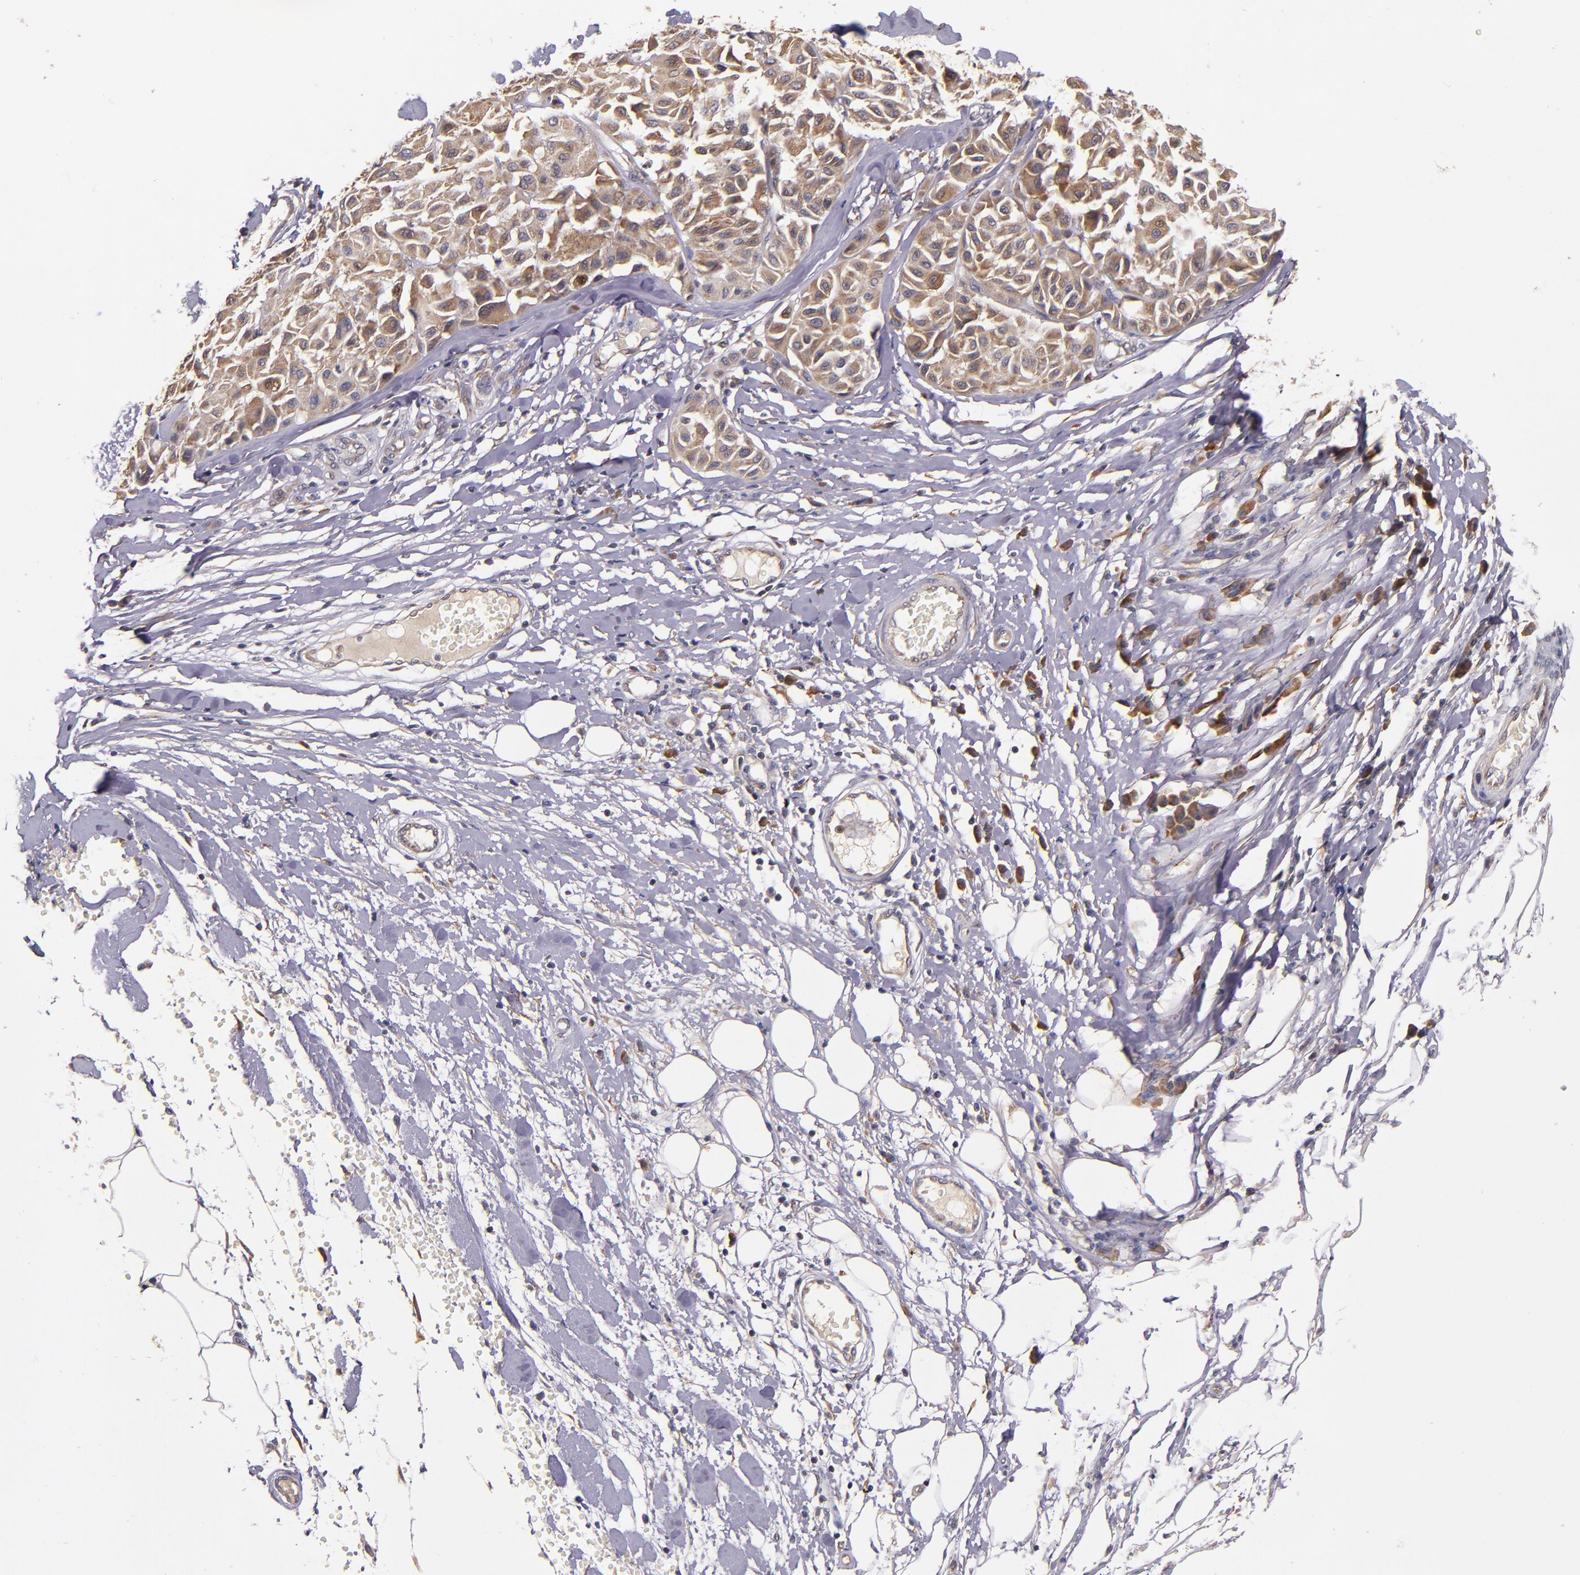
{"staining": {"intensity": "weak", "quantity": ">75%", "location": "cytoplasmic/membranous"}, "tissue": "melanoma", "cell_type": "Tumor cells", "image_type": "cancer", "snomed": [{"axis": "morphology", "description": "Malignant melanoma, Metastatic site"}, {"axis": "topography", "description": "Soft tissue"}], "caption": "Brown immunohistochemical staining in human malignant melanoma (metastatic site) shows weak cytoplasmic/membranous staining in approximately >75% of tumor cells. The protein of interest is shown in brown color, while the nuclei are stained blue.", "gene": "PRAF2", "patient": {"sex": "male", "age": 41}}